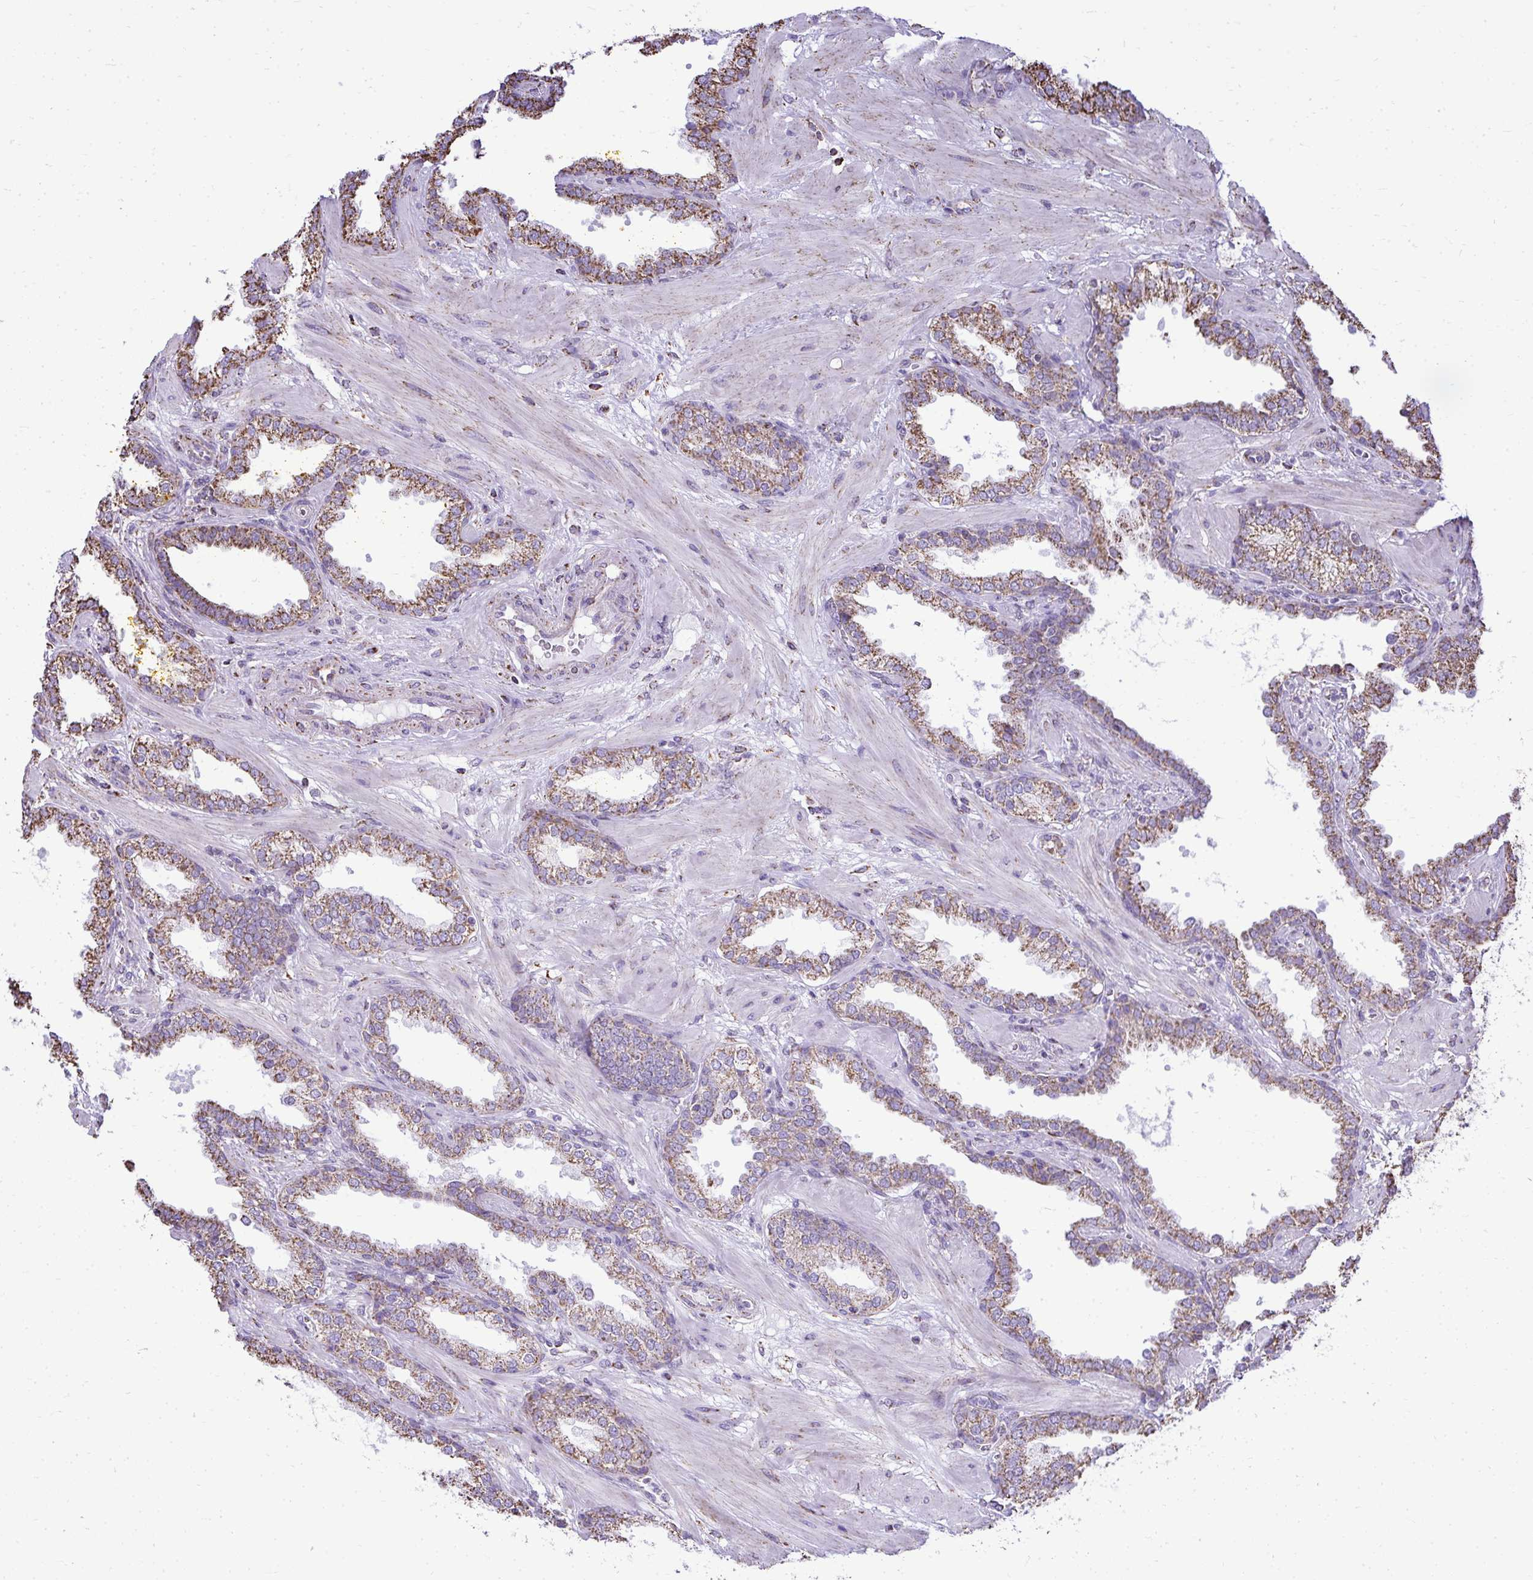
{"staining": {"intensity": "moderate", "quantity": ">75%", "location": "cytoplasmic/membranous"}, "tissue": "prostate cancer", "cell_type": "Tumor cells", "image_type": "cancer", "snomed": [{"axis": "morphology", "description": "Adenocarcinoma, High grade"}, {"axis": "topography", "description": "Prostate"}], "caption": "Protein expression analysis of human adenocarcinoma (high-grade) (prostate) reveals moderate cytoplasmic/membranous positivity in approximately >75% of tumor cells.", "gene": "MPZL2", "patient": {"sex": "male", "age": 60}}